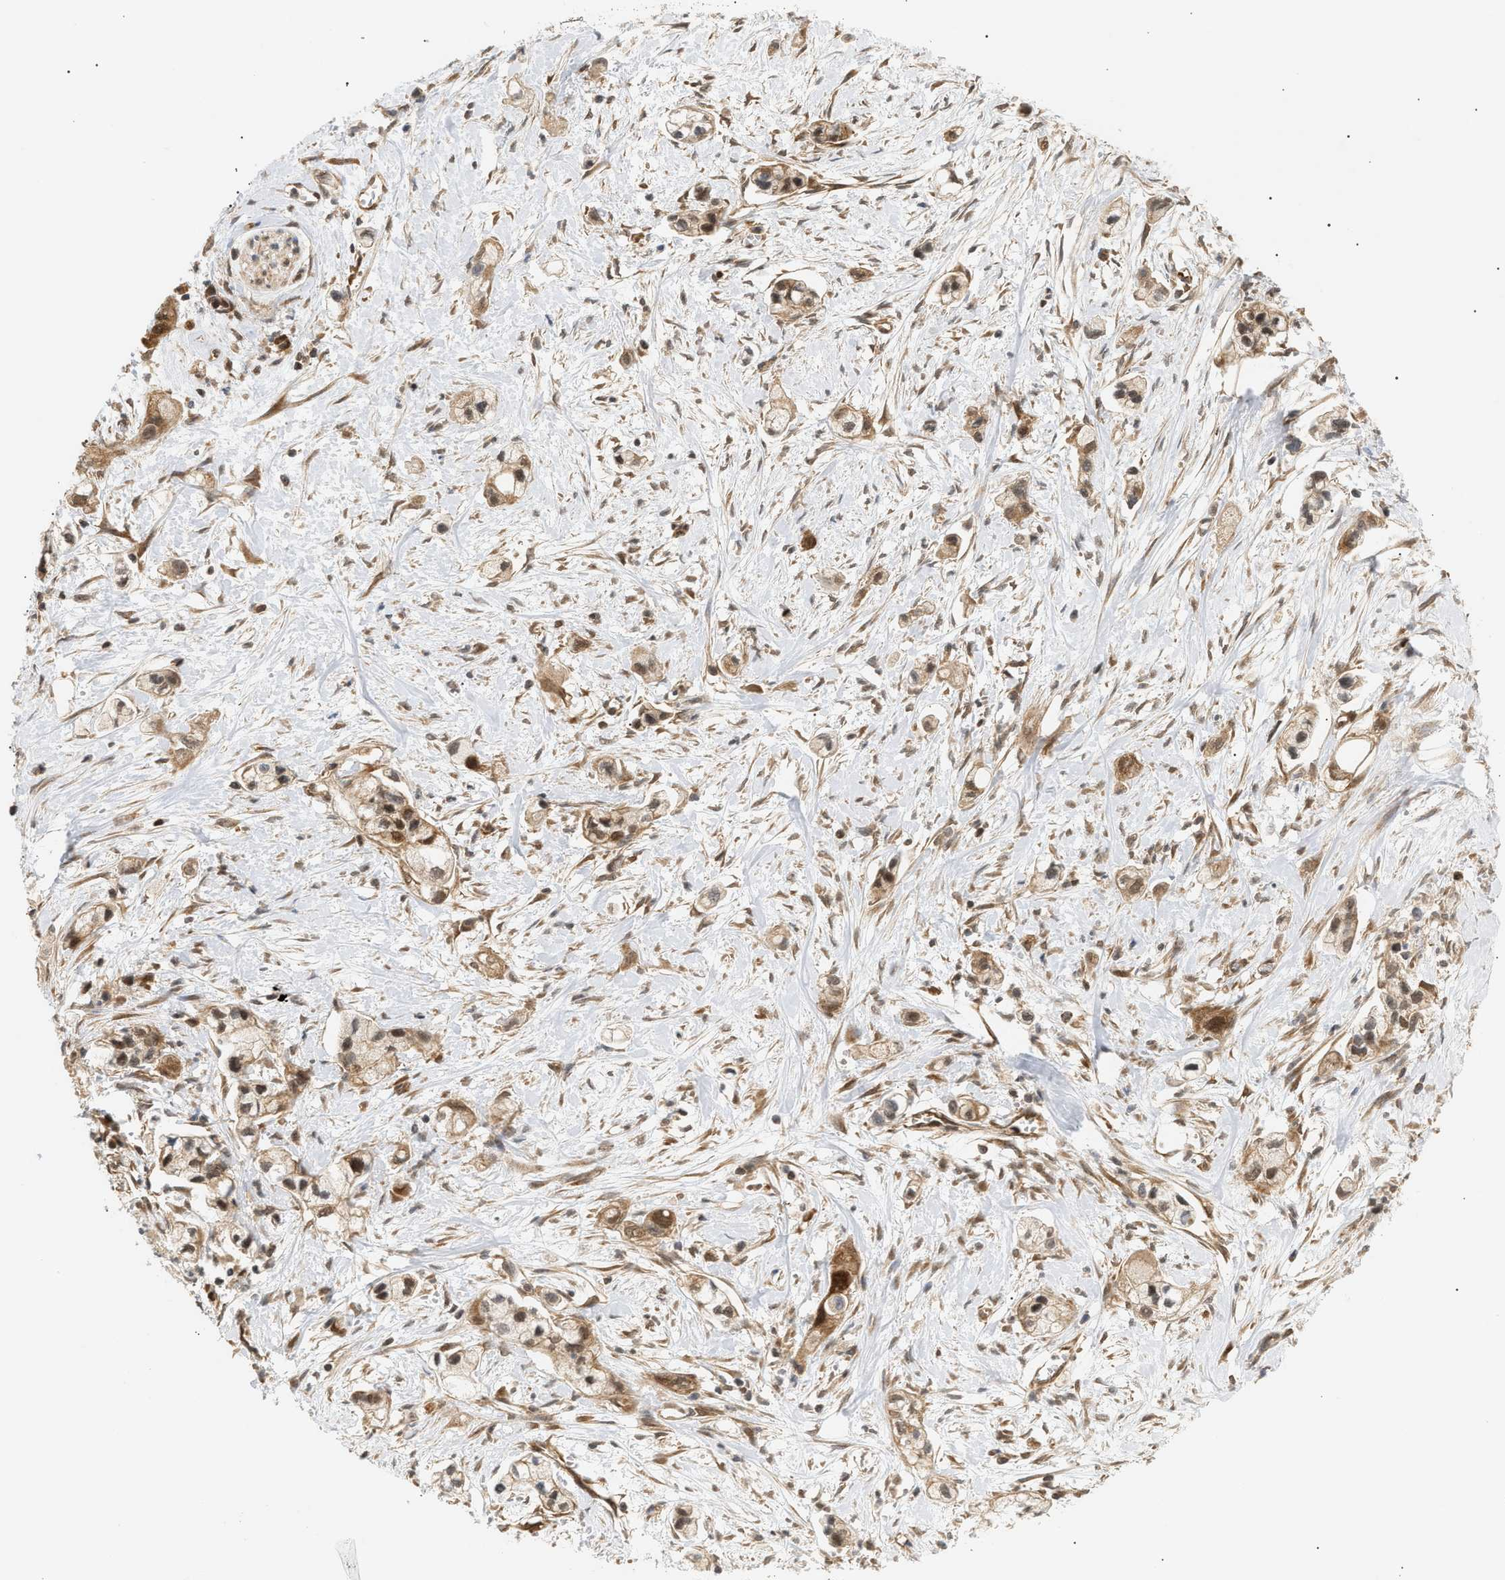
{"staining": {"intensity": "moderate", "quantity": ">75%", "location": "cytoplasmic/membranous,nuclear"}, "tissue": "pancreatic cancer", "cell_type": "Tumor cells", "image_type": "cancer", "snomed": [{"axis": "morphology", "description": "Adenocarcinoma, NOS"}, {"axis": "topography", "description": "Pancreas"}], "caption": "A brown stain shows moderate cytoplasmic/membranous and nuclear positivity of a protein in human pancreatic cancer tumor cells. Using DAB (3,3'-diaminobenzidine) (brown) and hematoxylin (blue) stains, captured at high magnification using brightfield microscopy.", "gene": "SHC1", "patient": {"sex": "male", "age": 74}}